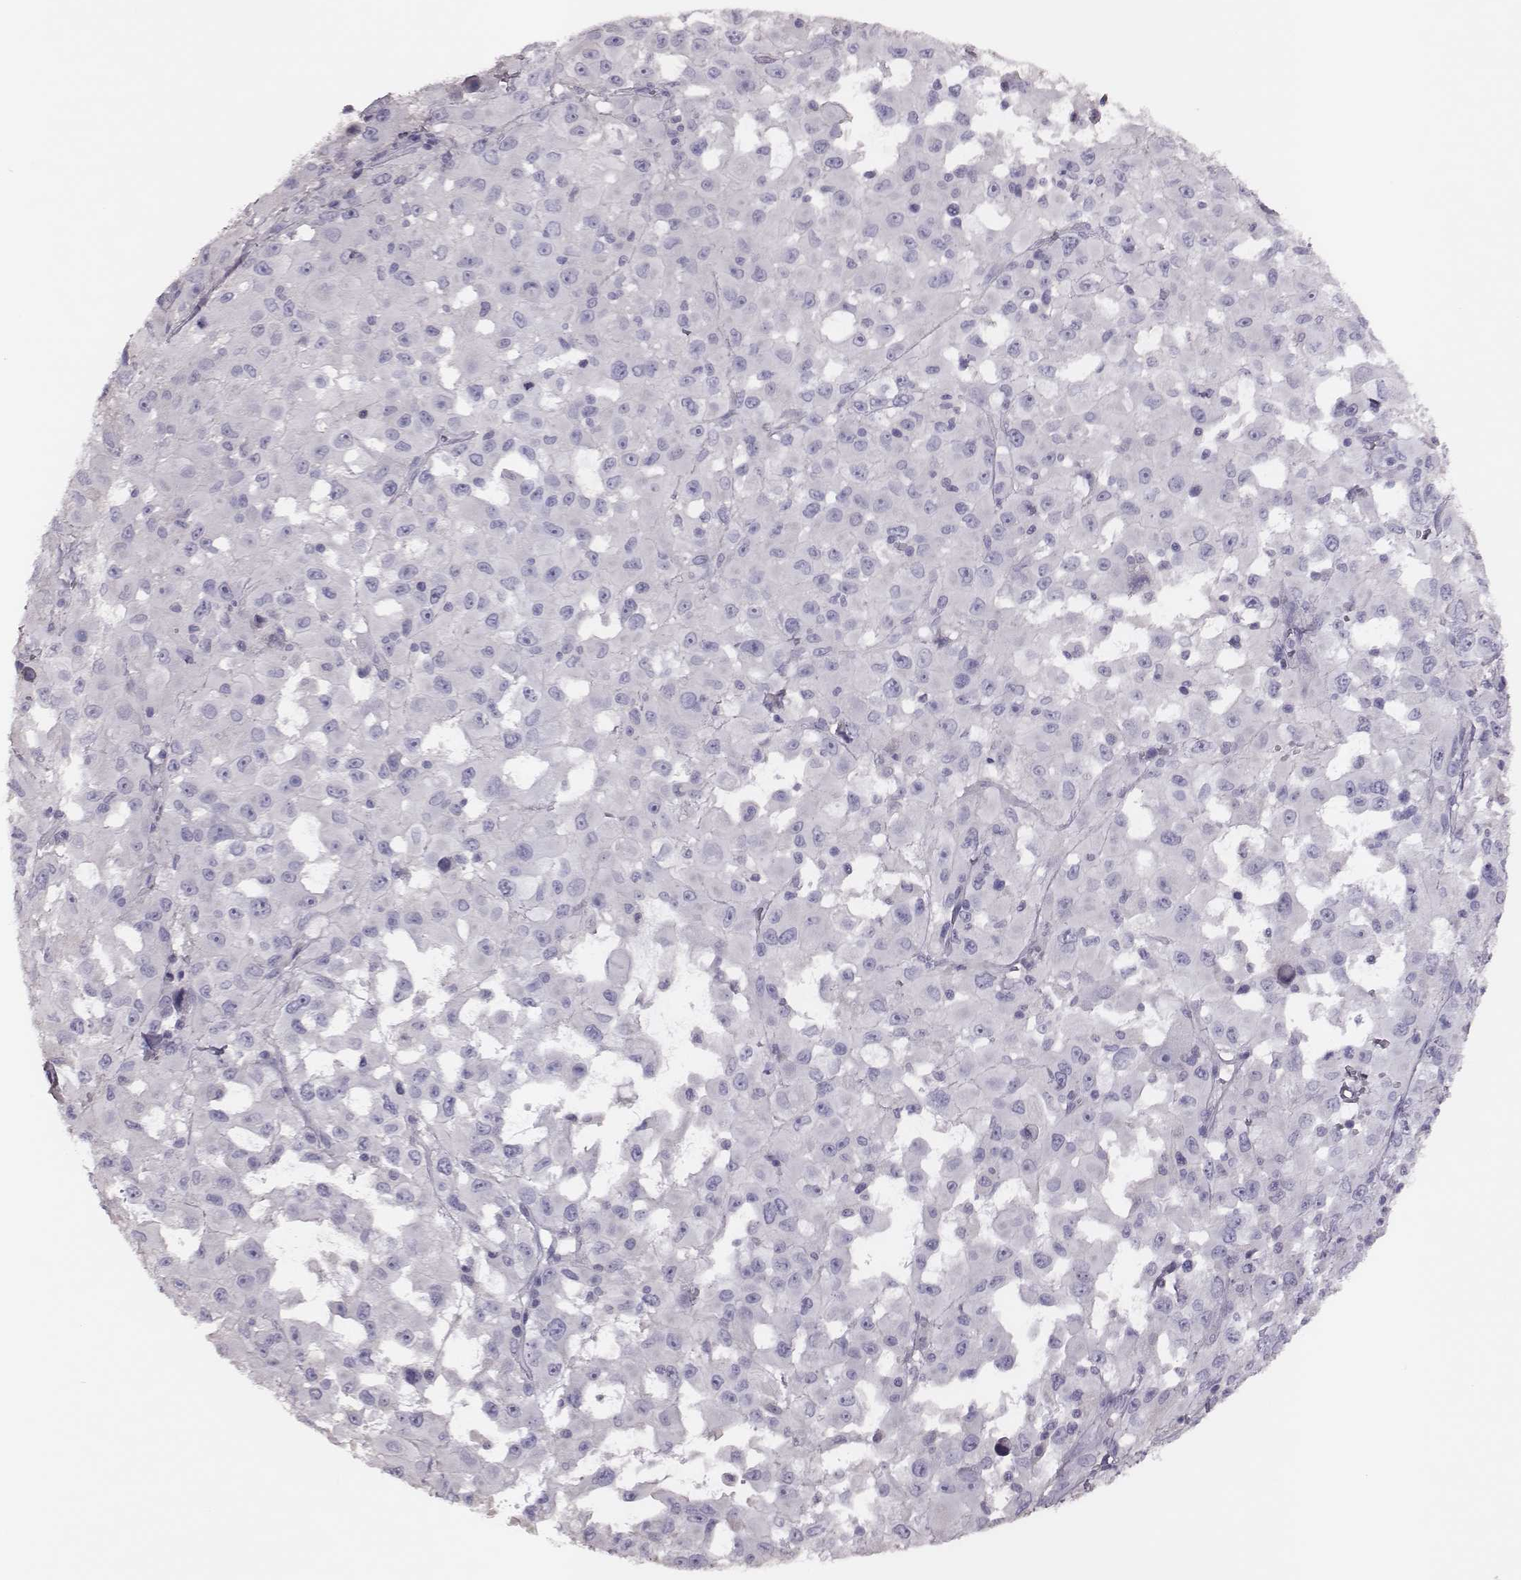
{"staining": {"intensity": "negative", "quantity": "none", "location": "none"}, "tissue": "melanoma", "cell_type": "Tumor cells", "image_type": "cancer", "snomed": [{"axis": "morphology", "description": "Malignant melanoma, Metastatic site"}, {"axis": "topography", "description": "Lymph node"}], "caption": "Human malignant melanoma (metastatic site) stained for a protein using IHC exhibits no positivity in tumor cells.", "gene": "P2RY10", "patient": {"sex": "male", "age": 50}}